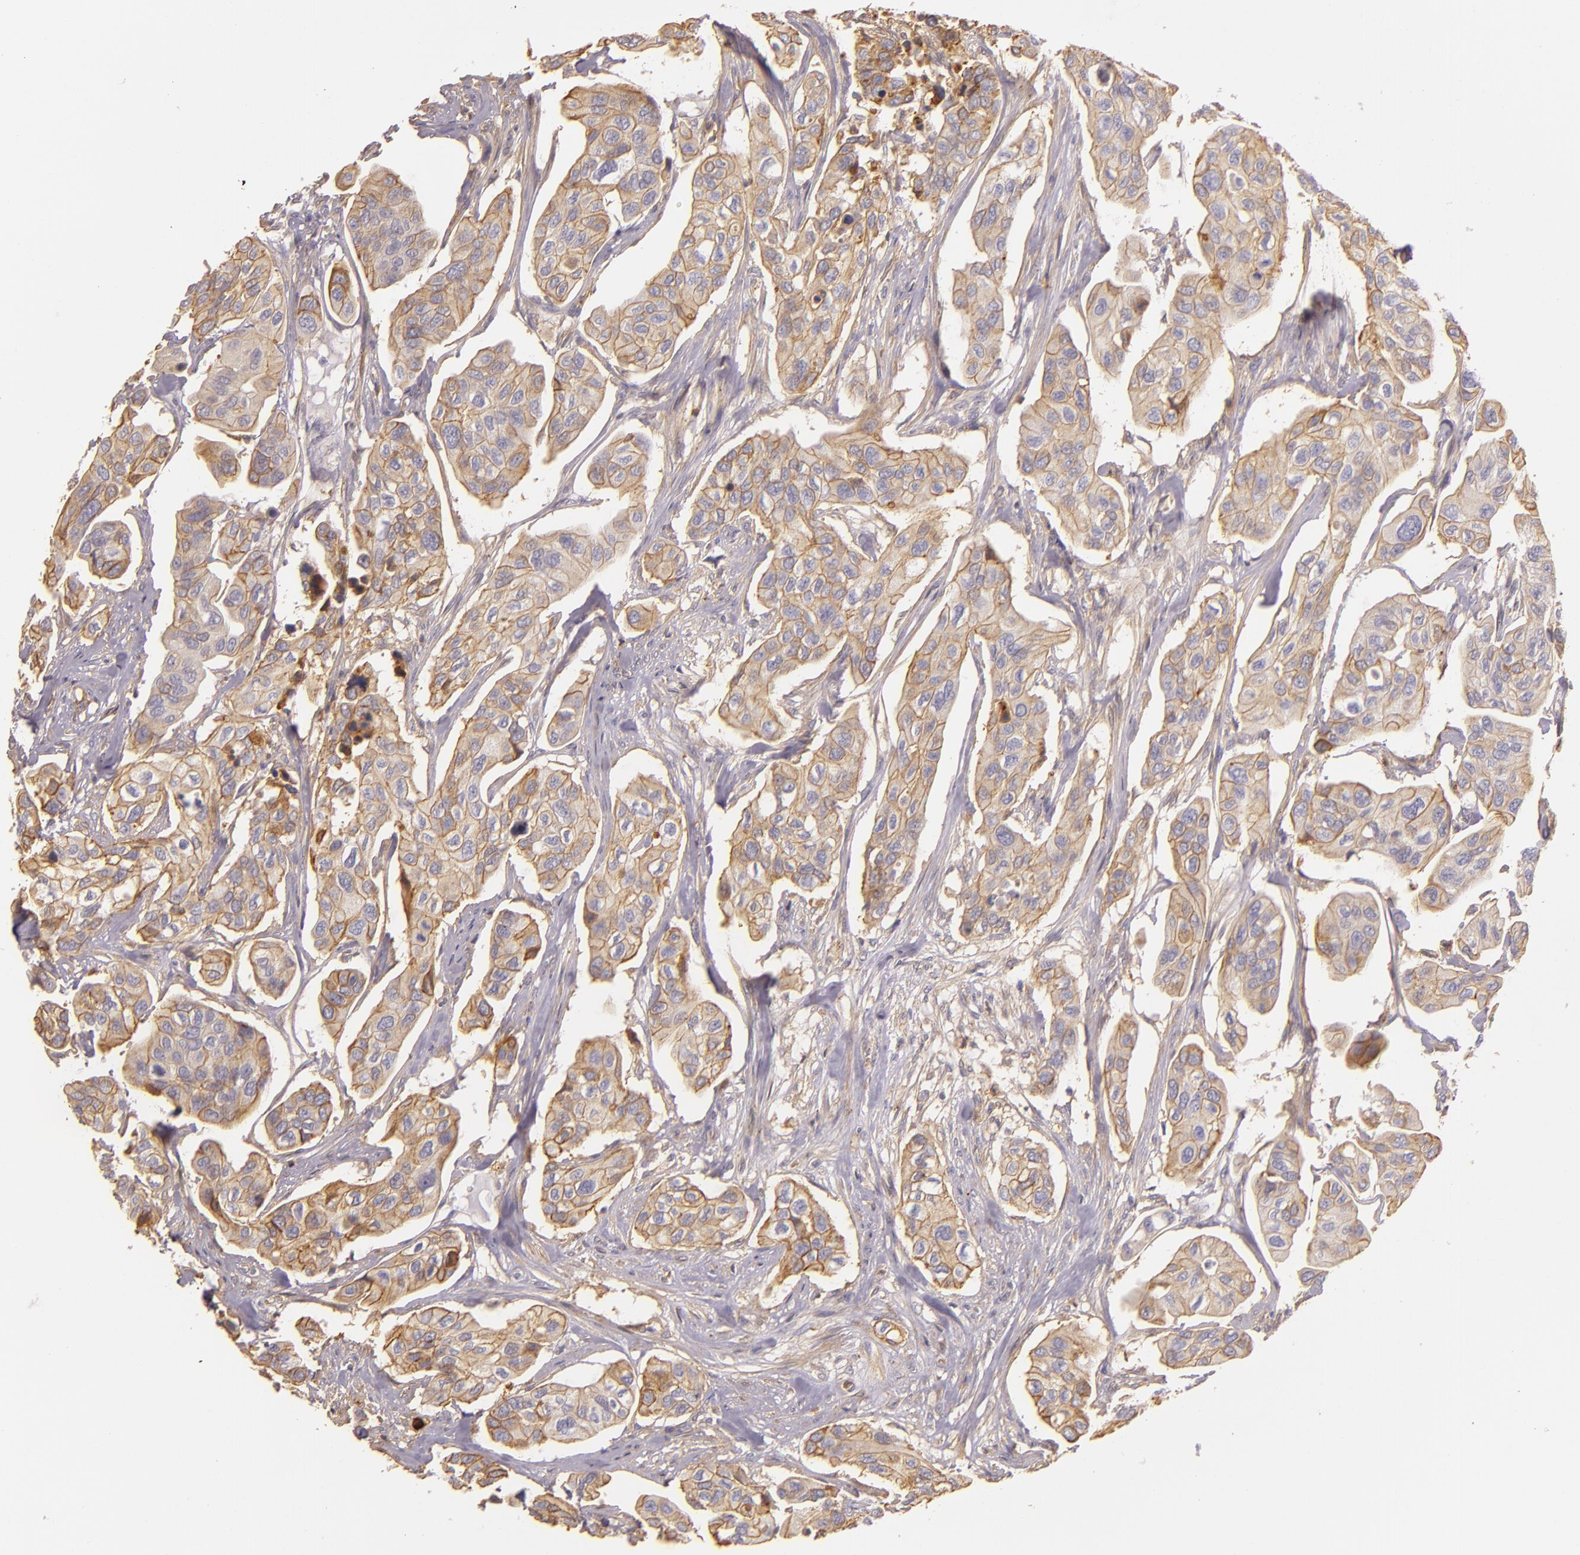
{"staining": {"intensity": "weak", "quantity": ">75%", "location": "cytoplasmic/membranous"}, "tissue": "urothelial cancer", "cell_type": "Tumor cells", "image_type": "cancer", "snomed": [{"axis": "morphology", "description": "Adenocarcinoma, NOS"}, {"axis": "topography", "description": "Urinary bladder"}], "caption": "Adenocarcinoma stained with a brown dye demonstrates weak cytoplasmic/membranous positive positivity in about >75% of tumor cells.", "gene": "CTSF", "patient": {"sex": "male", "age": 61}}